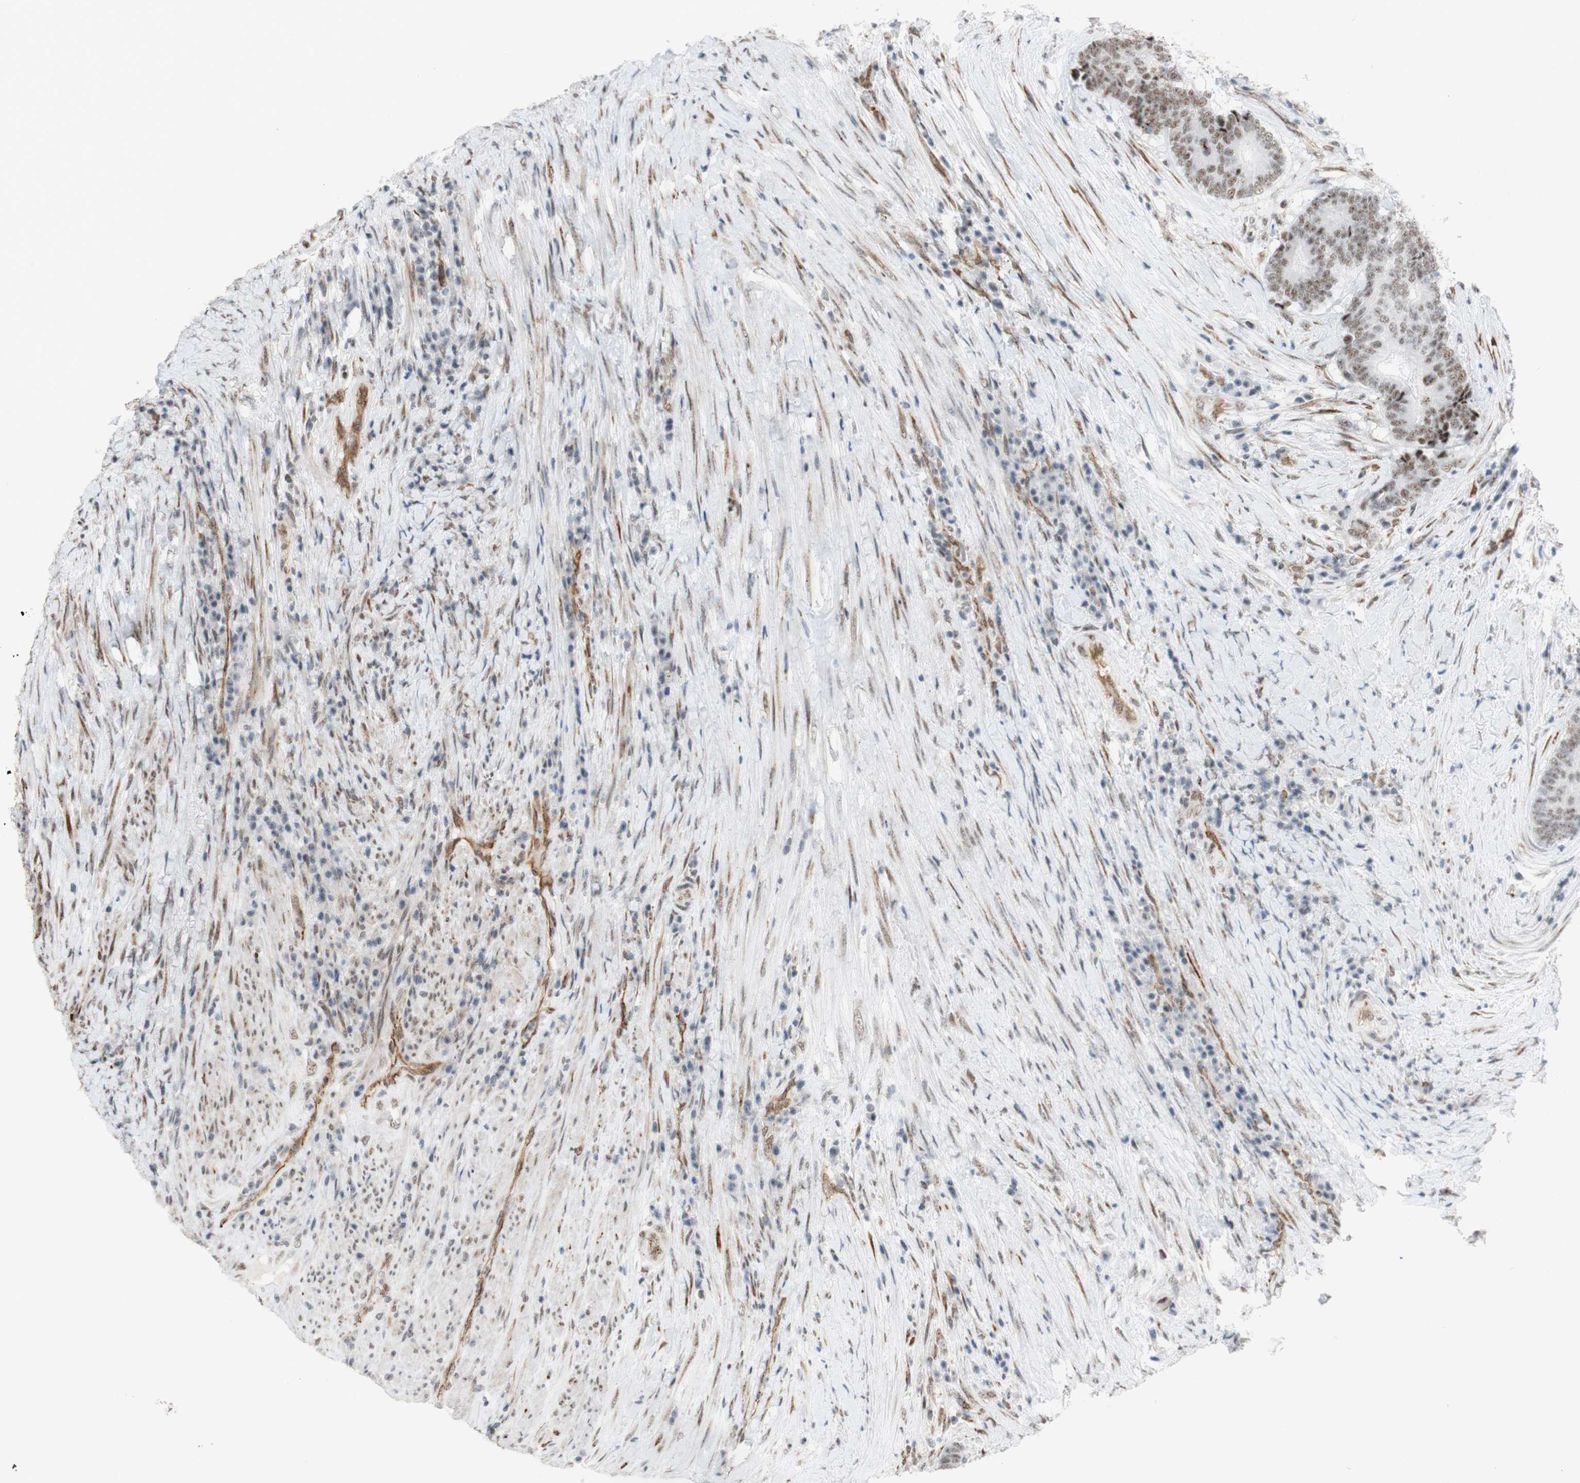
{"staining": {"intensity": "weak", "quantity": "25%-75%", "location": "nuclear"}, "tissue": "colorectal cancer", "cell_type": "Tumor cells", "image_type": "cancer", "snomed": [{"axis": "morphology", "description": "Adenocarcinoma, NOS"}, {"axis": "topography", "description": "Rectum"}], "caption": "Colorectal cancer (adenocarcinoma) tissue shows weak nuclear positivity in about 25%-75% of tumor cells", "gene": "SAP18", "patient": {"sex": "male", "age": 72}}